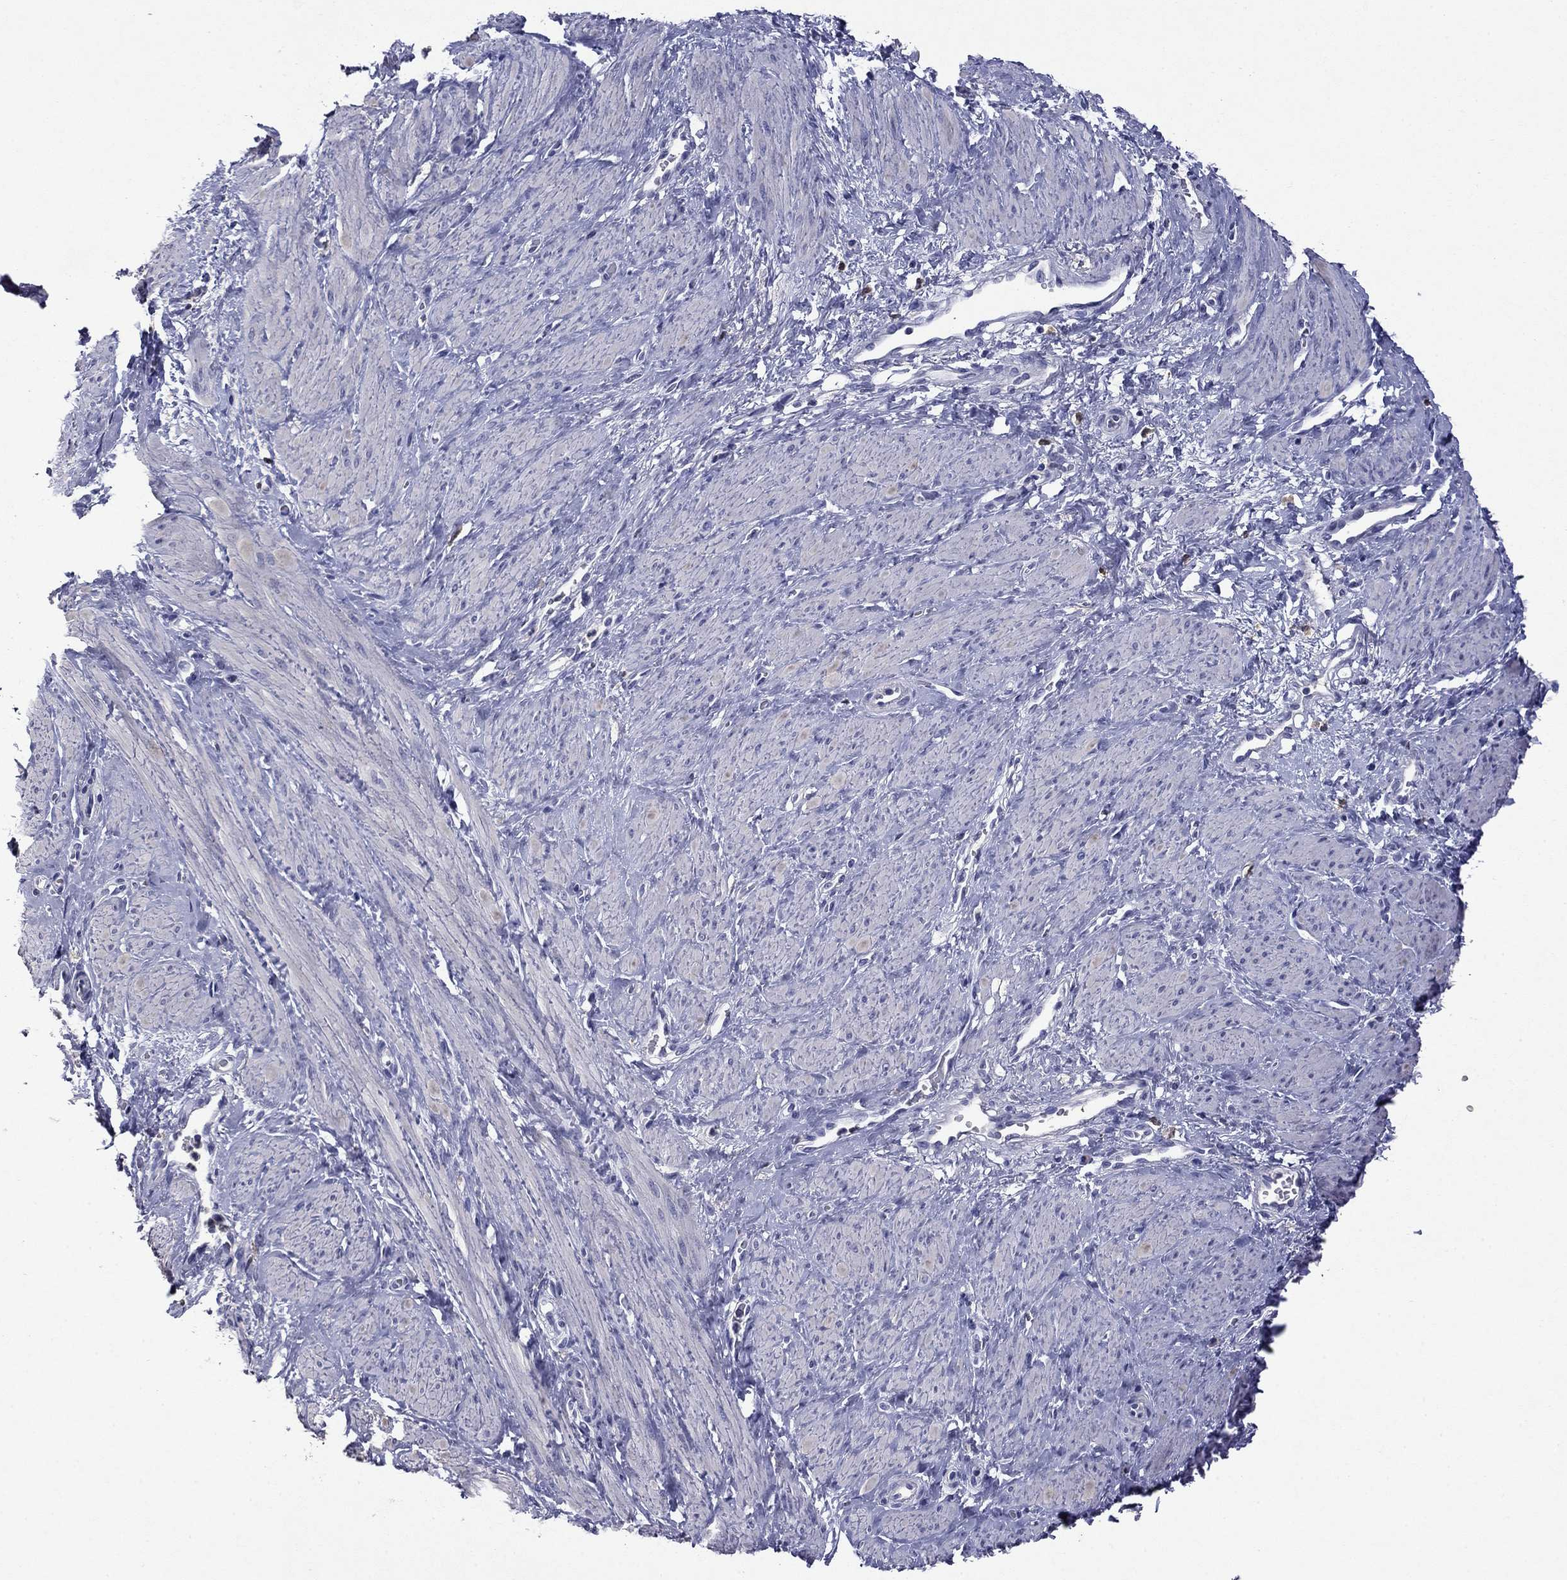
{"staining": {"intensity": "negative", "quantity": "none", "location": "none"}, "tissue": "smooth muscle", "cell_type": "Smooth muscle cells", "image_type": "normal", "snomed": [{"axis": "morphology", "description": "Normal tissue, NOS"}, {"axis": "topography", "description": "Smooth muscle"}, {"axis": "topography", "description": "Uterus"}], "caption": "IHC image of benign smooth muscle stained for a protein (brown), which reveals no staining in smooth muscle cells. (IHC, brightfield microscopy, high magnification).", "gene": "CFAP119", "patient": {"sex": "female", "age": 39}}